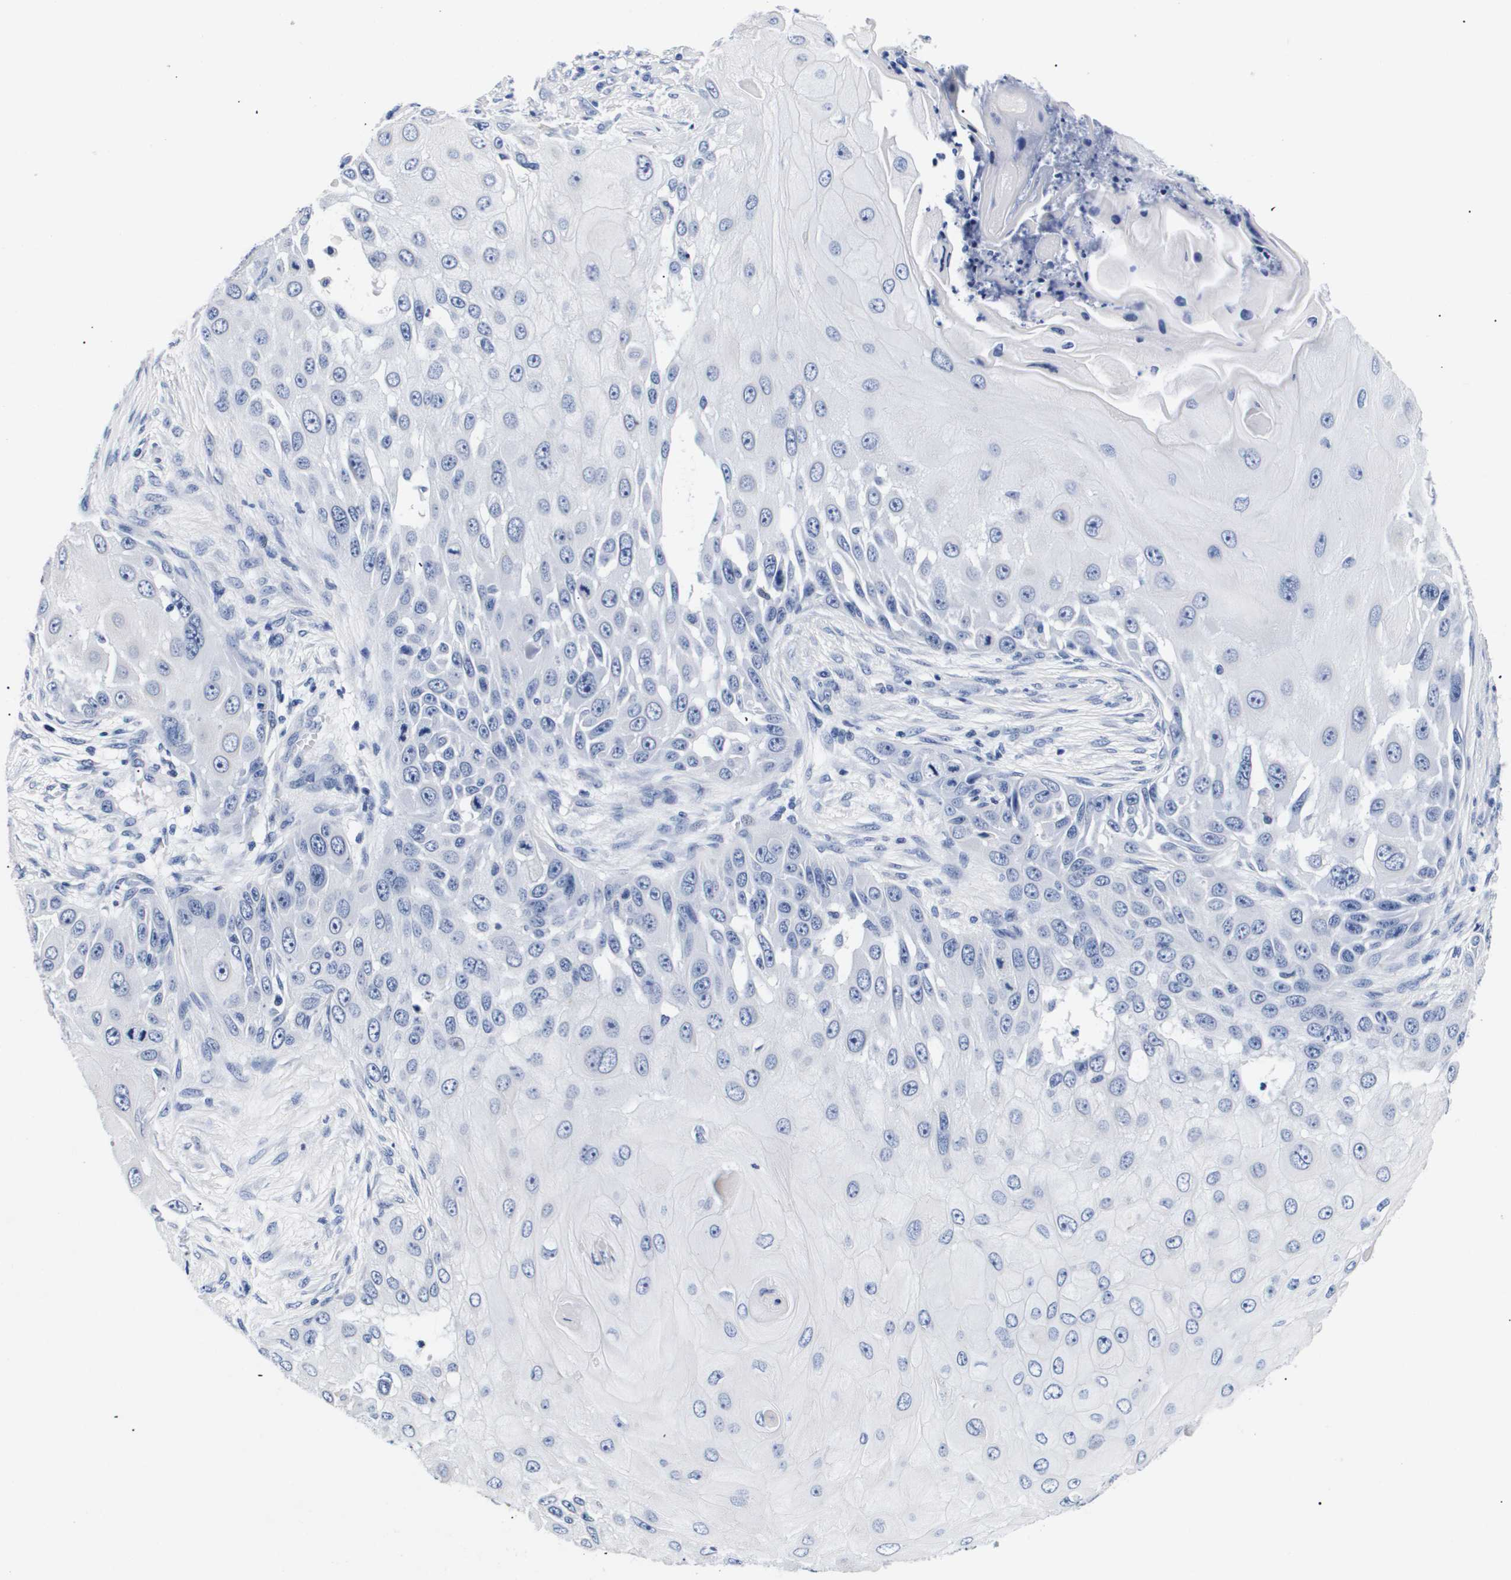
{"staining": {"intensity": "negative", "quantity": "none", "location": "none"}, "tissue": "skin cancer", "cell_type": "Tumor cells", "image_type": "cancer", "snomed": [{"axis": "morphology", "description": "Squamous cell carcinoma, NOS"}, {"axis": "topography", "description": "Skin"}], "caption": "Skin cancer (squamous cell carcinoma) was stained to show a protein in brown. There is no significant staining in tumor cells.", "gene": "ATP6V0A4", "patient": {"sex": "female", "age": 44}}